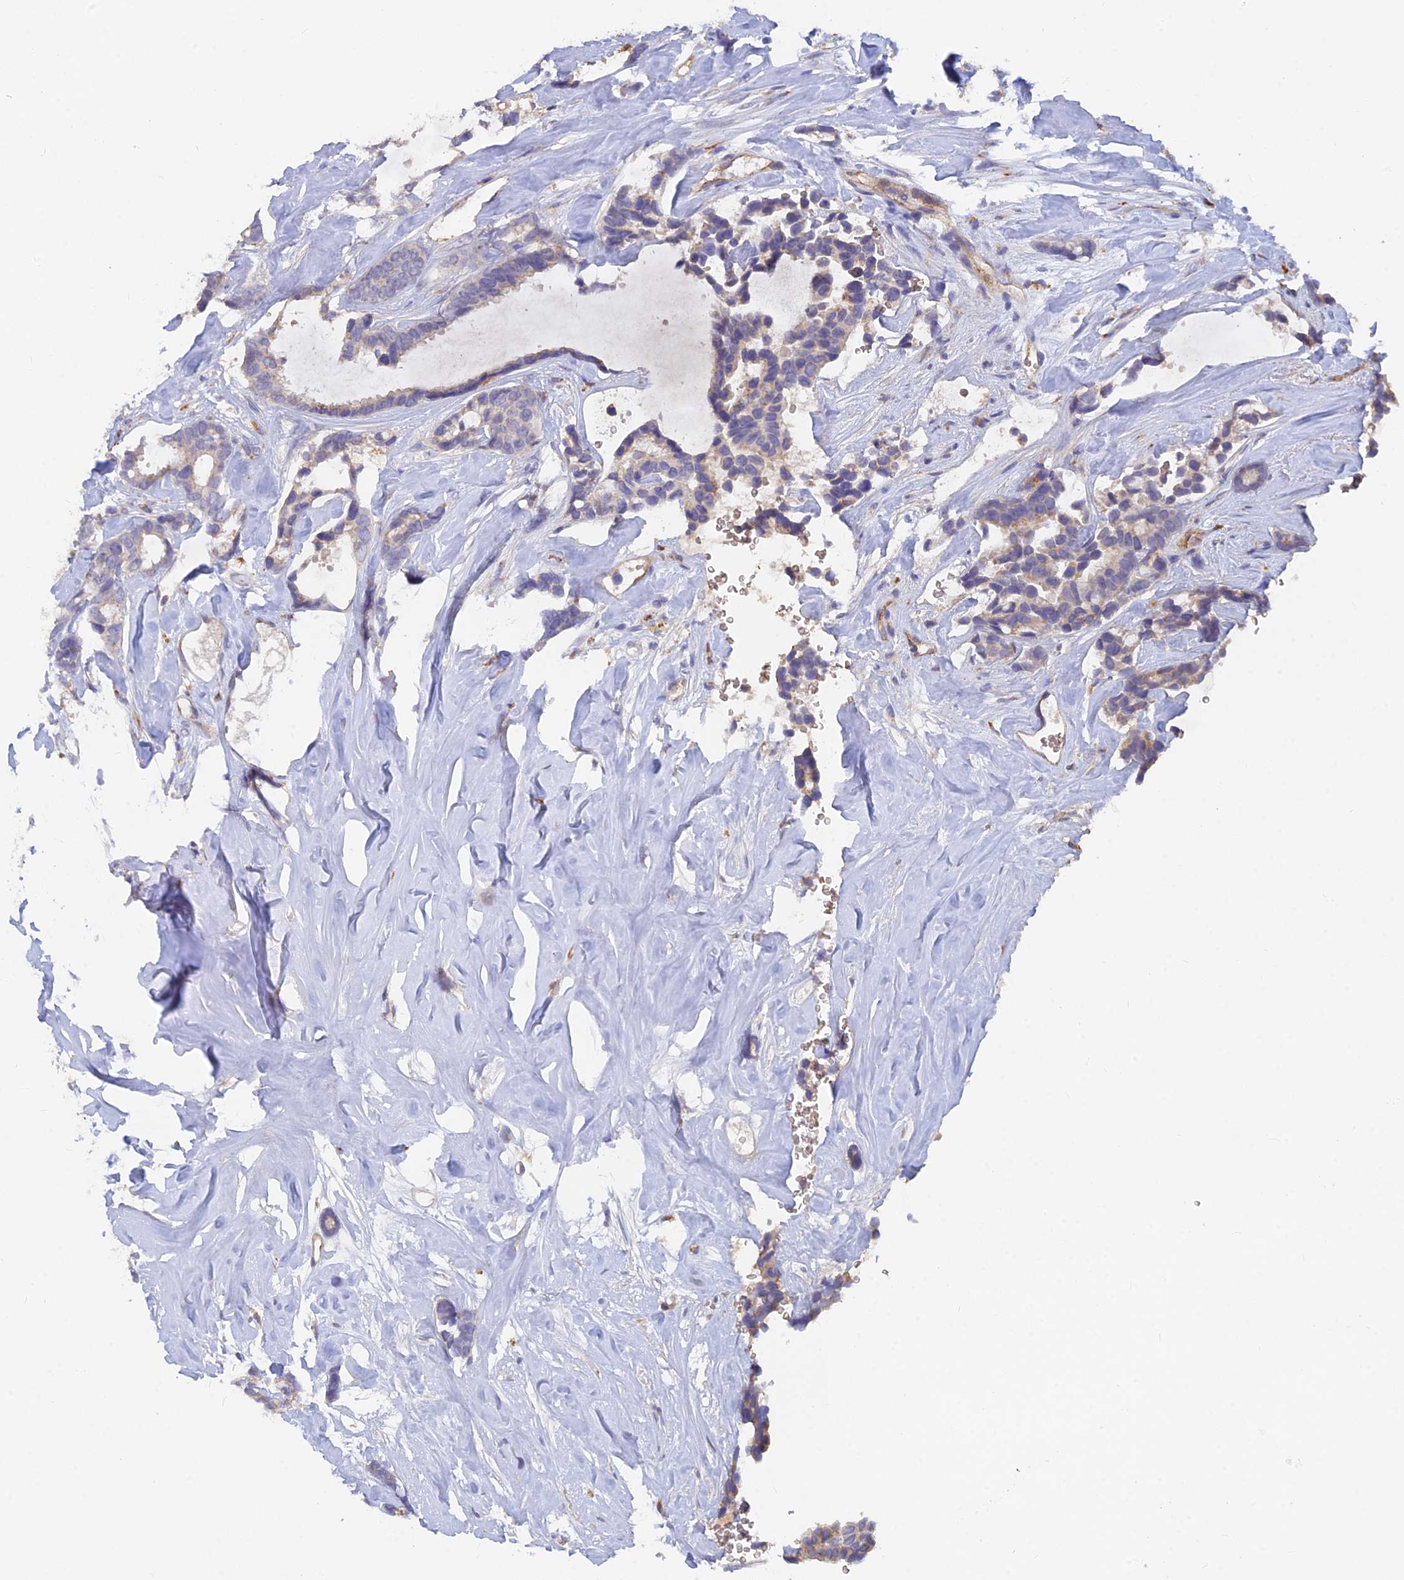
{"staining": {"intensity": "negative", "quantity": "none", "location": "none"}, "tissue": "breast cancer", "cell_type": "Tumor cells", "image_type": "cancer", "snomed": [{"axis": "morphology", "description": "Duct carcinoma"}, {"axis": "topography", "description": "Breast"}], "caption": "This micrograph is of breast cancer (invasive ductal carcinoma) stained with immunohistochemistry to label a protein in brown with the nuclei are counter-stained blue. There is no staining in tumor cells.", "gene": "ARRDC1", "patient": {"sex": "female", "age": 87}}